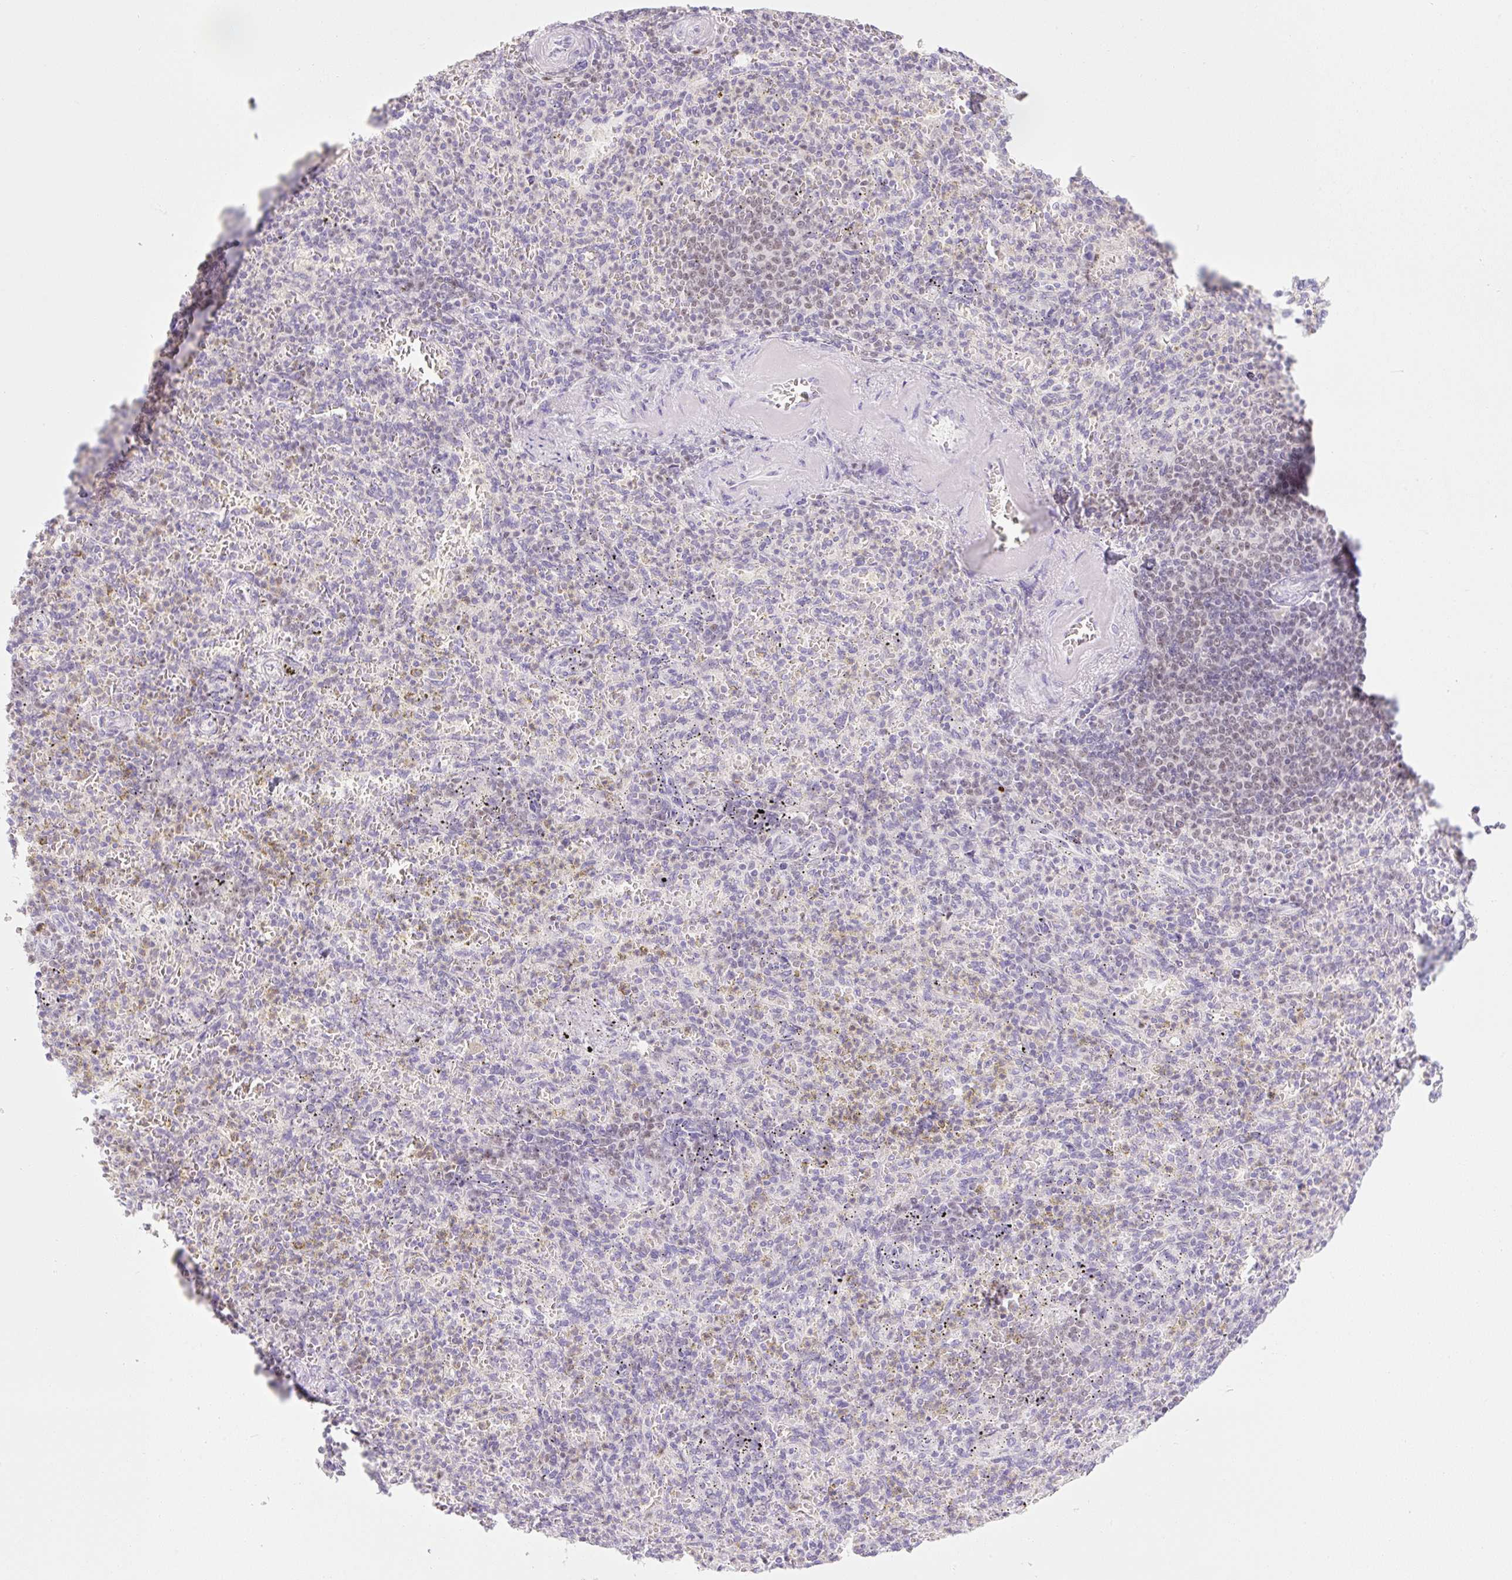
{"staining": {"intensity": "negative", "quantity": "none", "location": "none"}, "tissue": "spleen", "cell_type": "Cells in red pulp", "image_type": "normal", "snomed": [{"axis": "morphology", "description": "Normal tissue, NOS"}, {"axis": "topography", "description": "Spleen"}], "caption": "Cells in red pulp are negative for brown protein staining in unremarkable spleen. (DAB immunohistochemistry visualized using brightfield microscopy, high magnification).", "gene": "TLE3", "patient": {"sex": "female", "age": 74}}